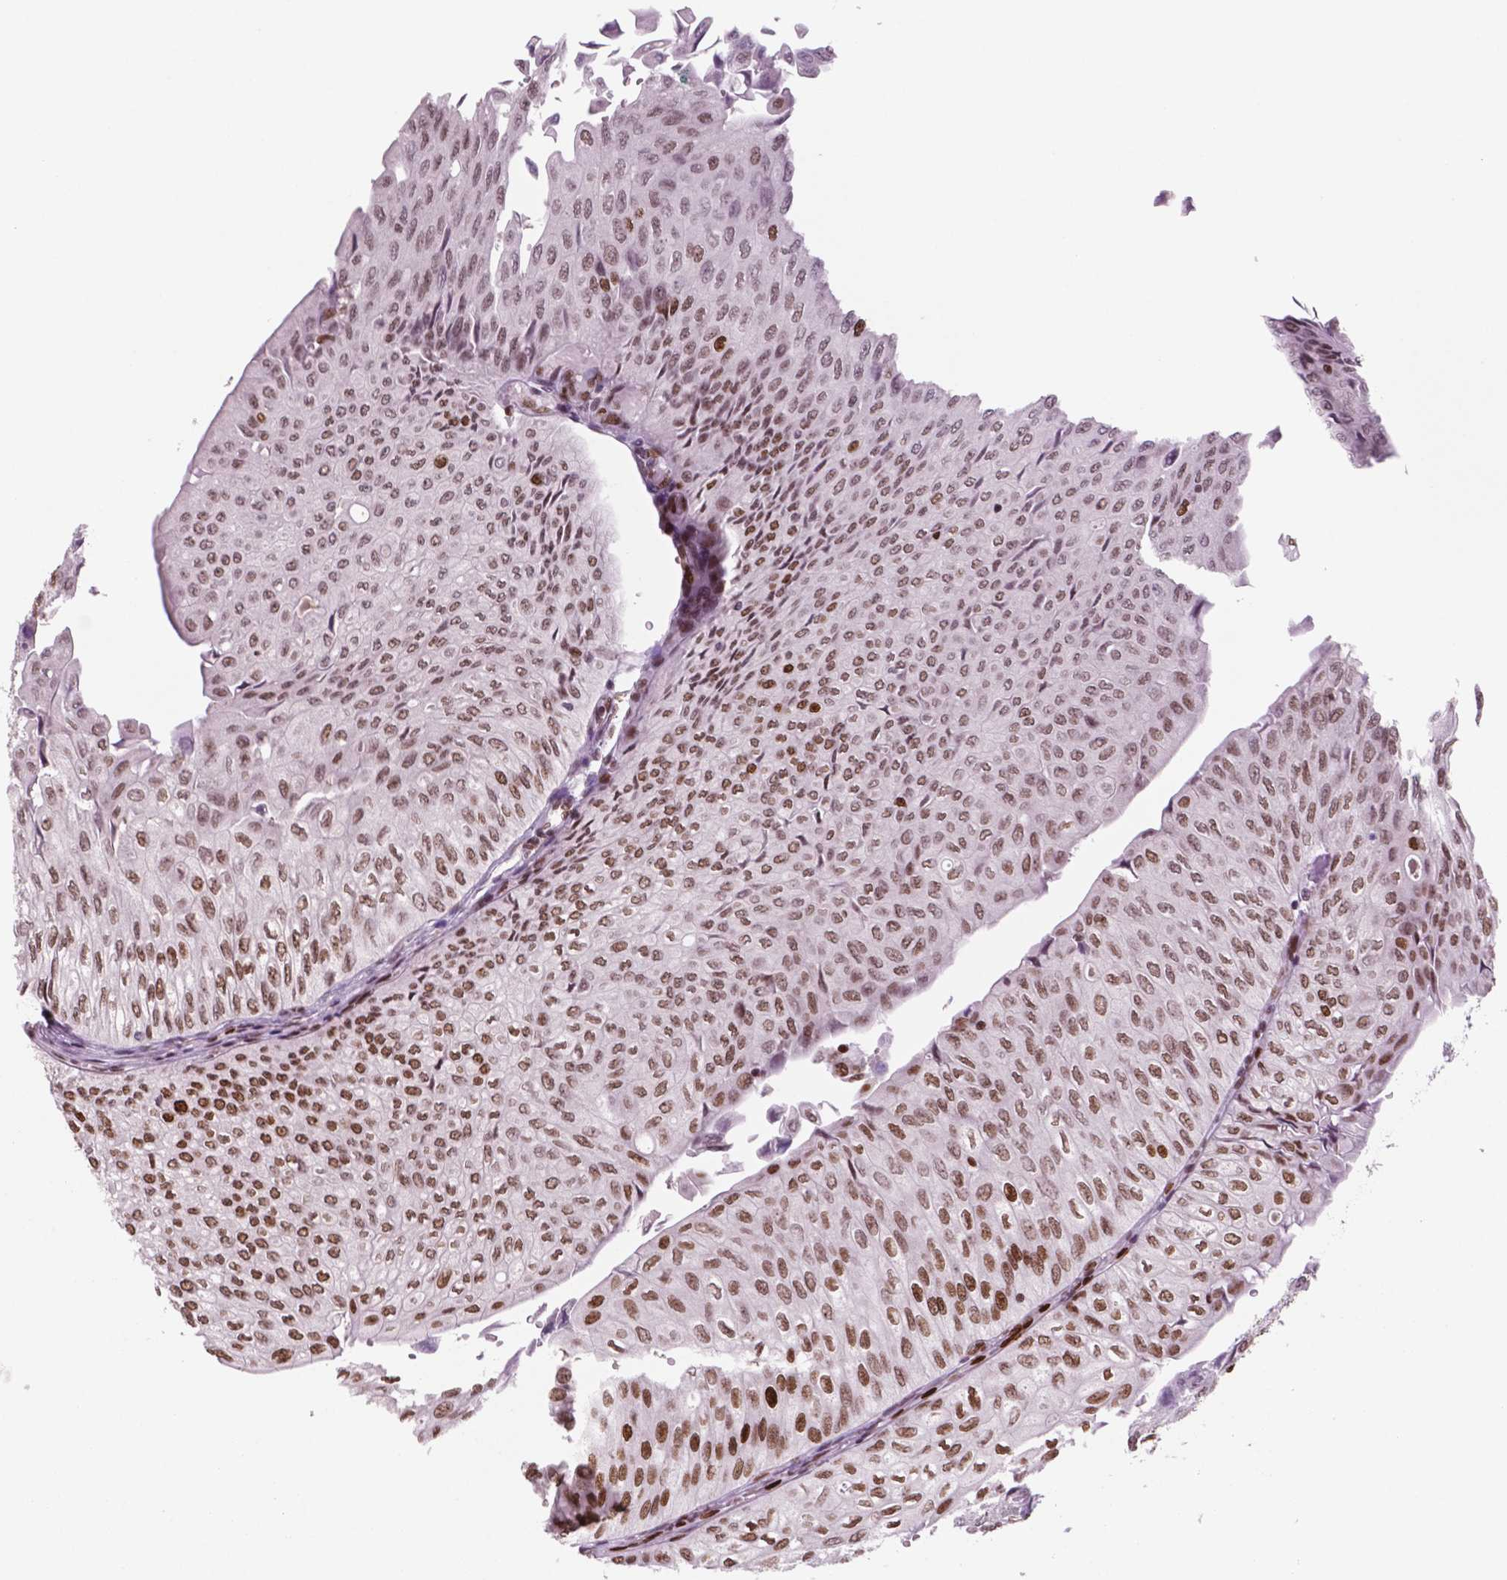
{"staining": {"intensity": "moderate", "quantity": ">75%", "location": "nuclear"}, "tissue": "urothelial cancer", "cell_type": "Tumor cells", "image_type": "cancer", "snomed": [{"axis": "morphology", "description": "Urothelial carcinoma, NOS"}, {"axis": "topography", "description": "Urinary bladder"}], "caption": "About >75% of tumor cells in human transitional cell carcinoma show moderate nuclear protein expression as visualized by brown immunohistochemical staining.", "gene": "MSH6", "patient": {"sex": "male", "age": 62}}